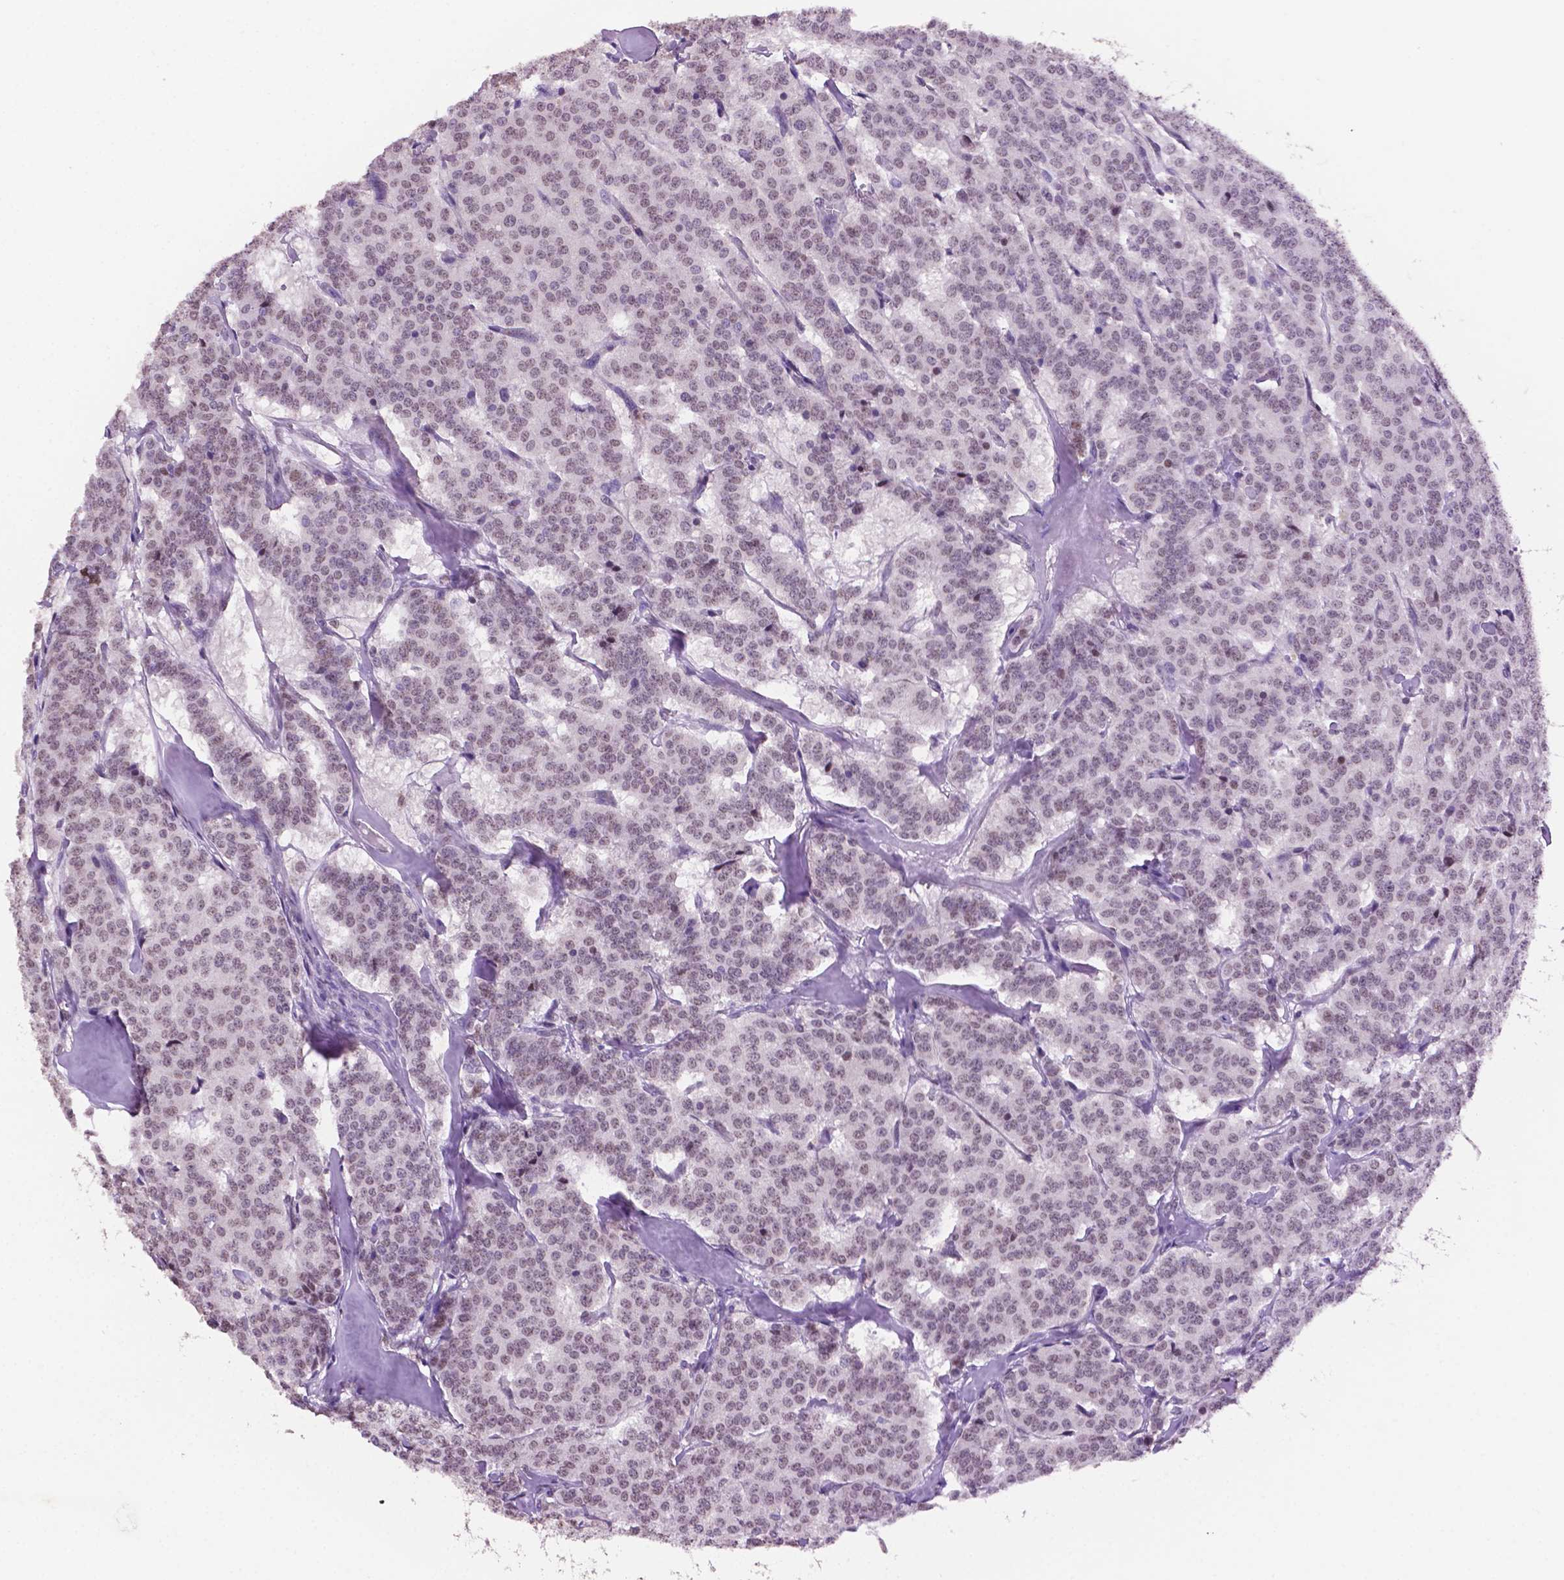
{"staining": {"intensity": "weak", "quantity": ">75%", "location": "nuclear"}, "tissue": "carcinoid", "cell_type": "Tumor cells", "image_type": "cancer", "snomed": [{"axis": "morphology", "description": "Normal tissue, NOS"}, {"axis": "morphology", "description": "Carcinoid, malignant, NOS"}, {"axis": "topography", "description": "Lung"}], "caption": "This image exhibits immunohistochemistry staining of carcinoid, with low weak nuclear expression in about >75% of tumor cells.", "gene": "PTPN6", "patient": {"sex": "female", "age": 46}}